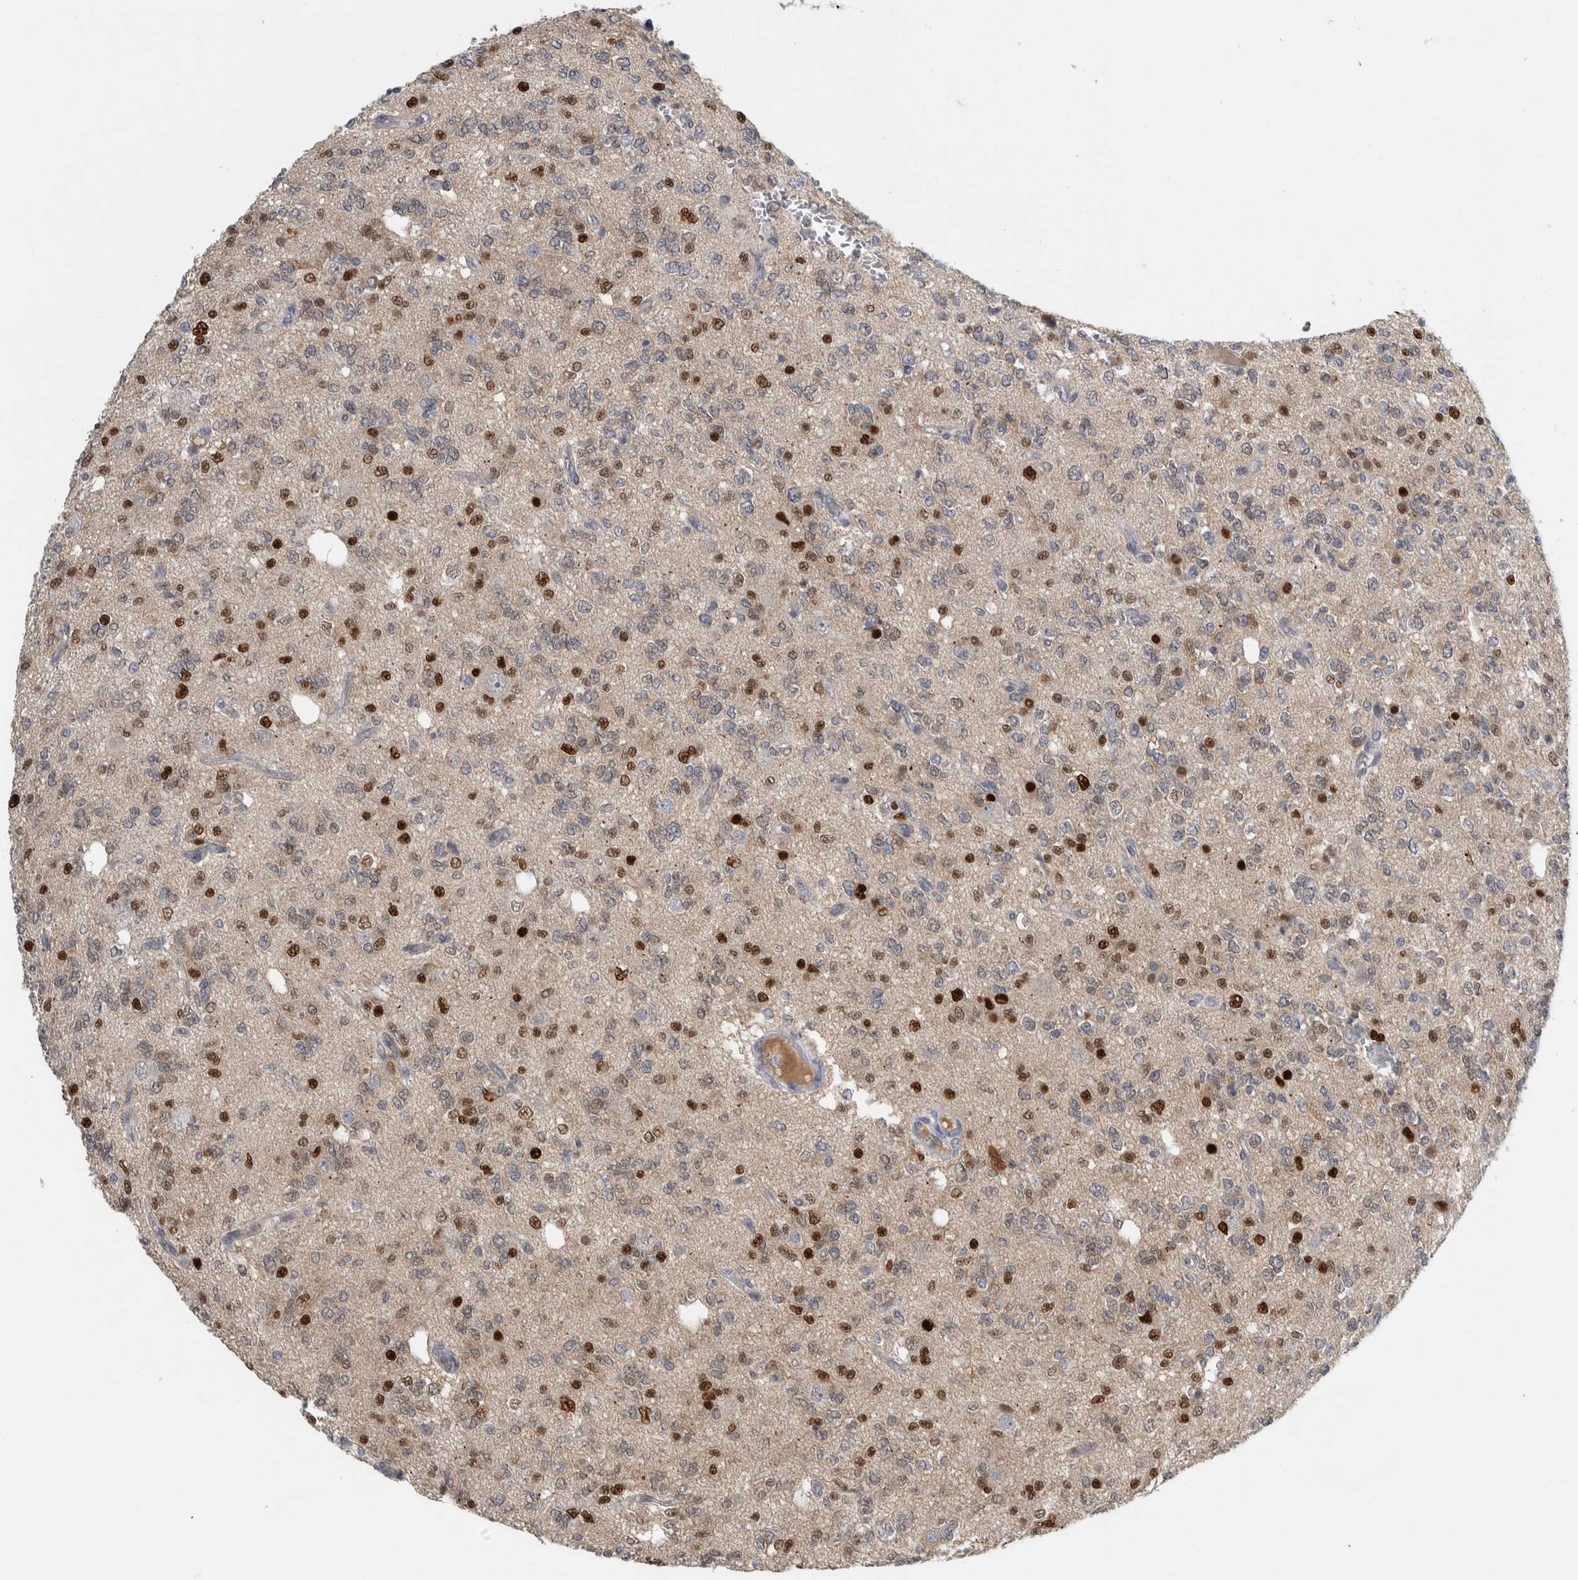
{"staining": {"intensity": "strong", "quantity": "25%-75%", "location": "nuclear"}, "tissue": "glioma", "cell_type": "Tumor cells", "image_type": "cancer", "snomed": [{"axis": "morphology", "description": "Glioma, malignant, Low grade"}, {"axis": "topography", "description": "Brain"}], "caption": "High-power microscopy captured an immunohistochemistry photomicrograph of malignant low-grade glioma, revealing strong nuclear staining in about 25%-75% of tumor cells. The staining was performed using DAB (3,3'-diaminobenzidine) to visualize the protein expression in brown, while the nuclei were stained in blue with hematoxylin (Magnification: 20x).", "gene": "ADPRM", "patient": {"sex": "male", "age": 38}}